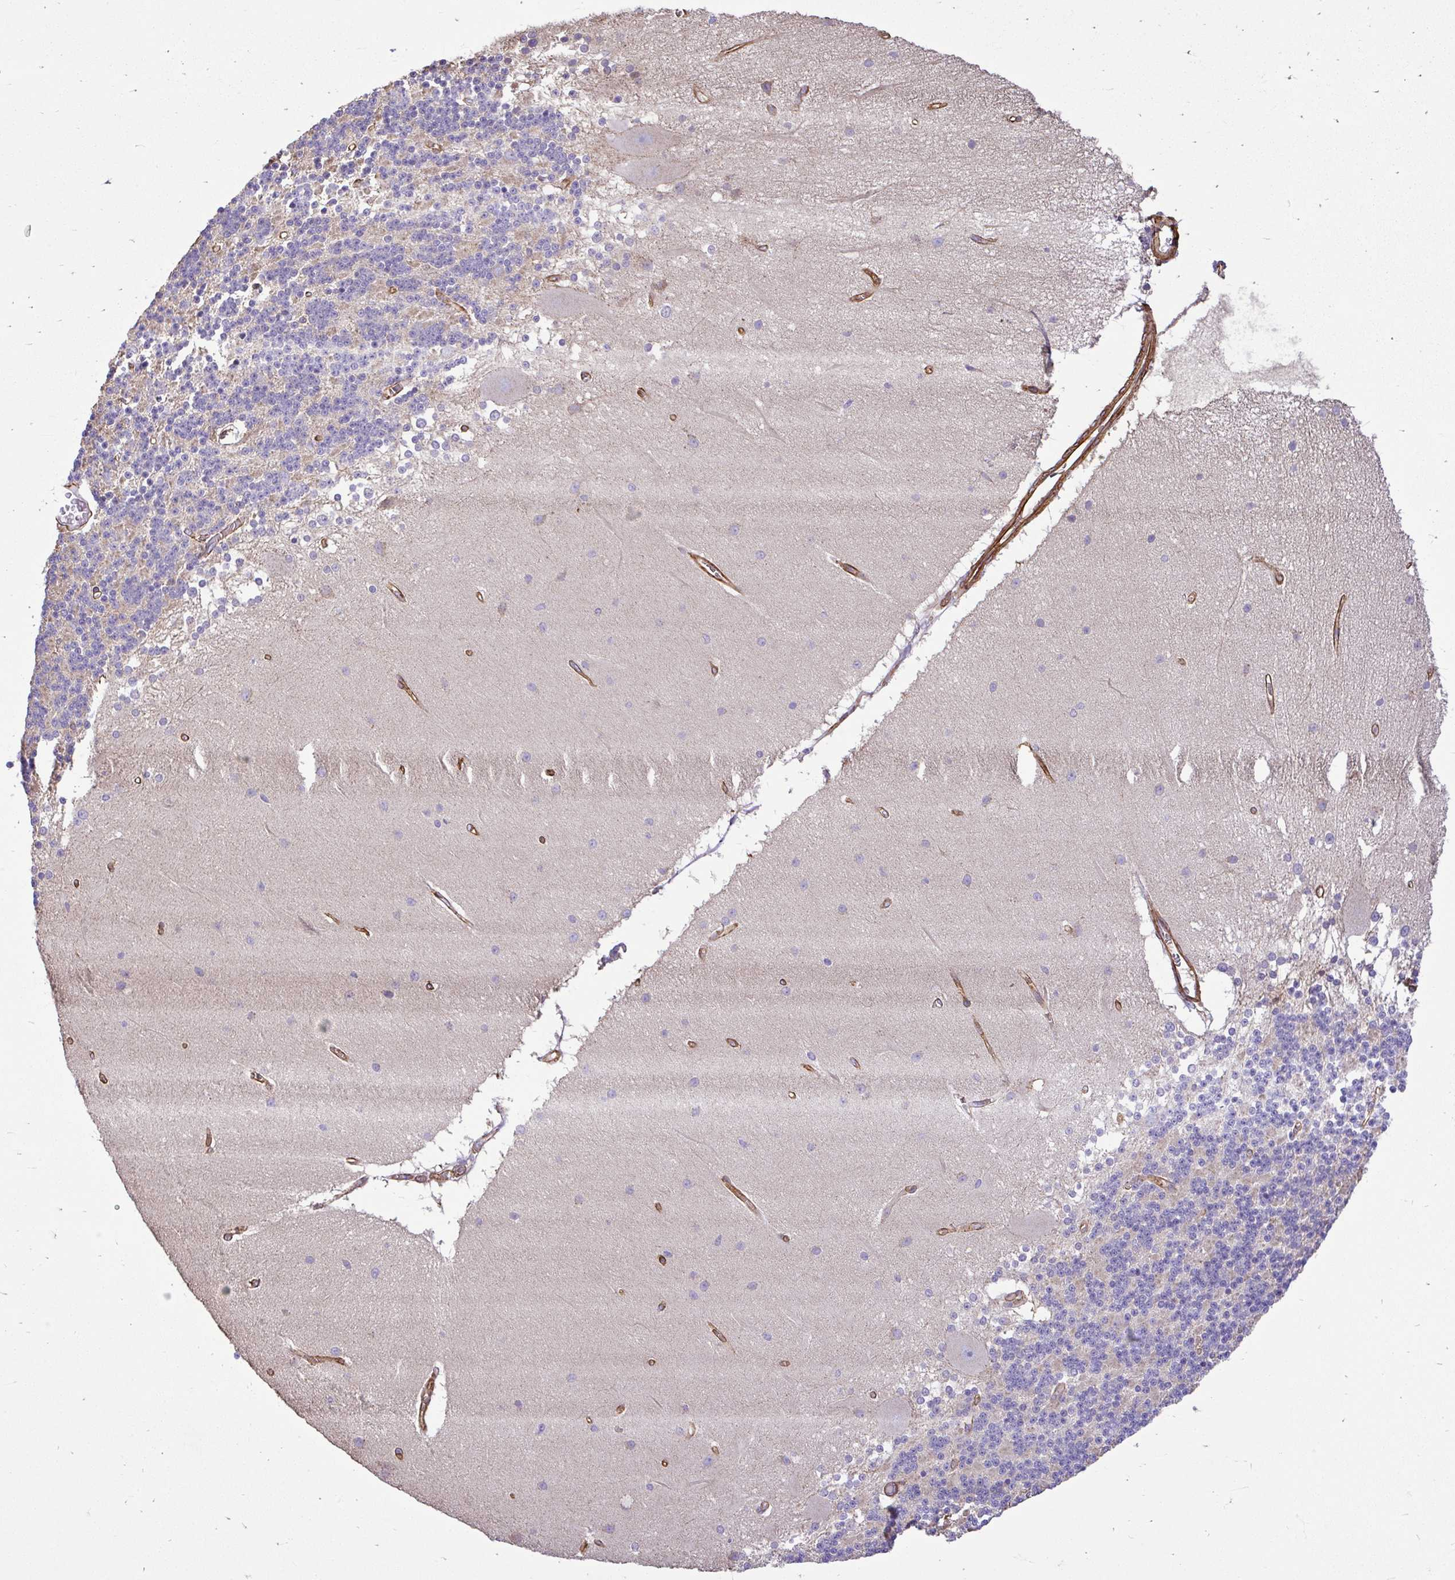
{"staining": {"intensity": "weak", "quantity": "25%-75%", "location": "cytoplasmic/membranous"}, "tissue": "cerebellum", "cell_type": "Cells in granular layer", "image_type": "normal", "snomed": [{"axis": "morphology", "description": "Normal tissue, NOS"}, {"axis": "topography", "description": "Cerebellum"}], "caption": "Brown immunohistochemical staining in benign cerebellum displays weak cytoplasmic/membranous positivity in about 25%-75% of cells in granular layer.", "gene": "PTPRK", "patient": {"sex": "female", "age": 54}}